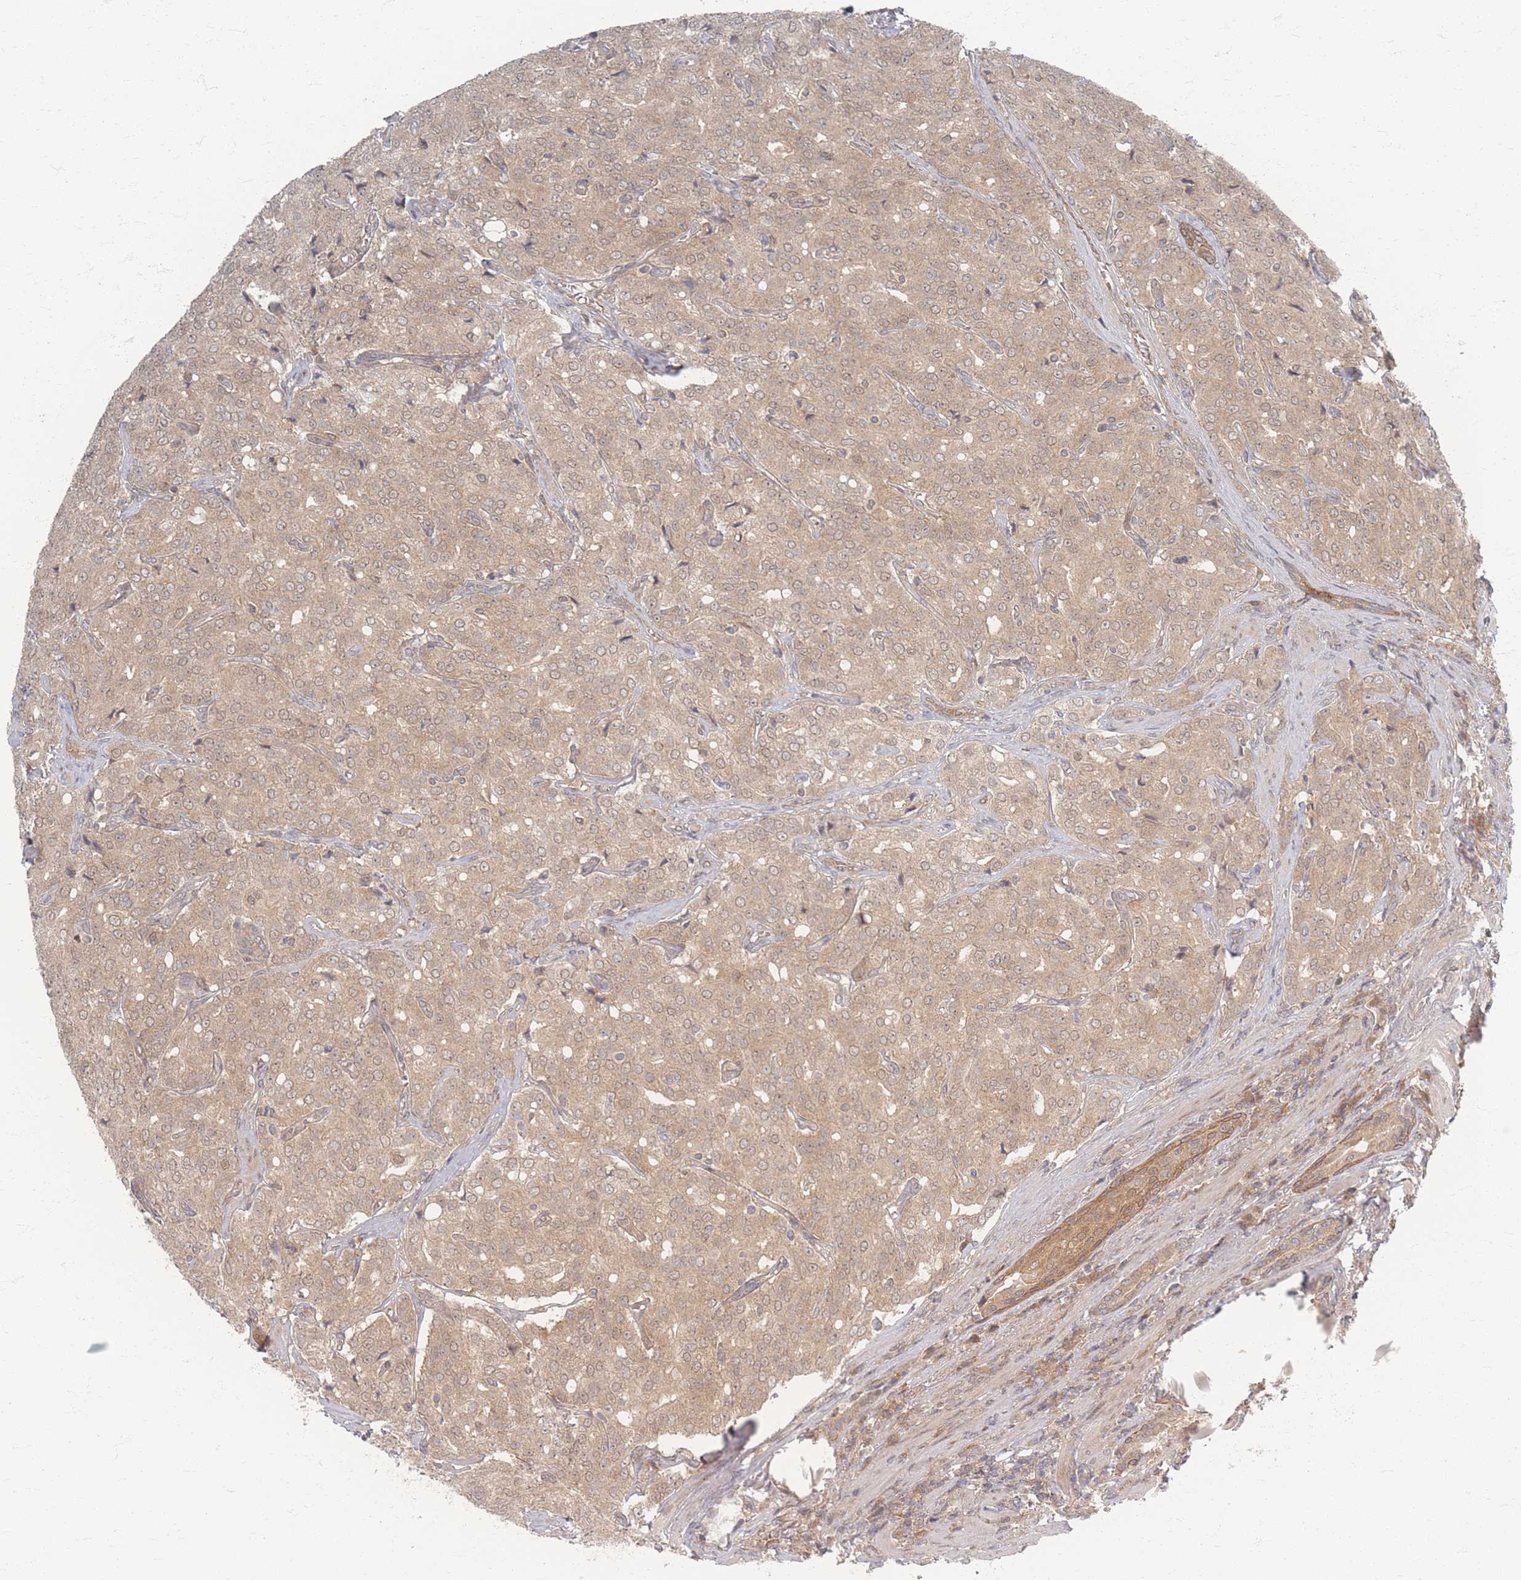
{"staining": {"intensity": "moderate", "quantity": ">75%", "location": "cytoplasmic/membranous,nuclear"}, "tissue": "prostate cancer", "cell_type": "Tumor cells", "image_type": "cancer", "snomed": [{"axis": "morphology", "description": "Adenocarcinoma, High grade"}, {"axis": "topography", "description": "Prostate"}], "caption": "Adenocarcinoma (high-grade) (prostate) stained with a protein marker displays moderate staining in tumor cells.", "gene": "PSMD9", "patient": {"sex": "male", "age": 68}}